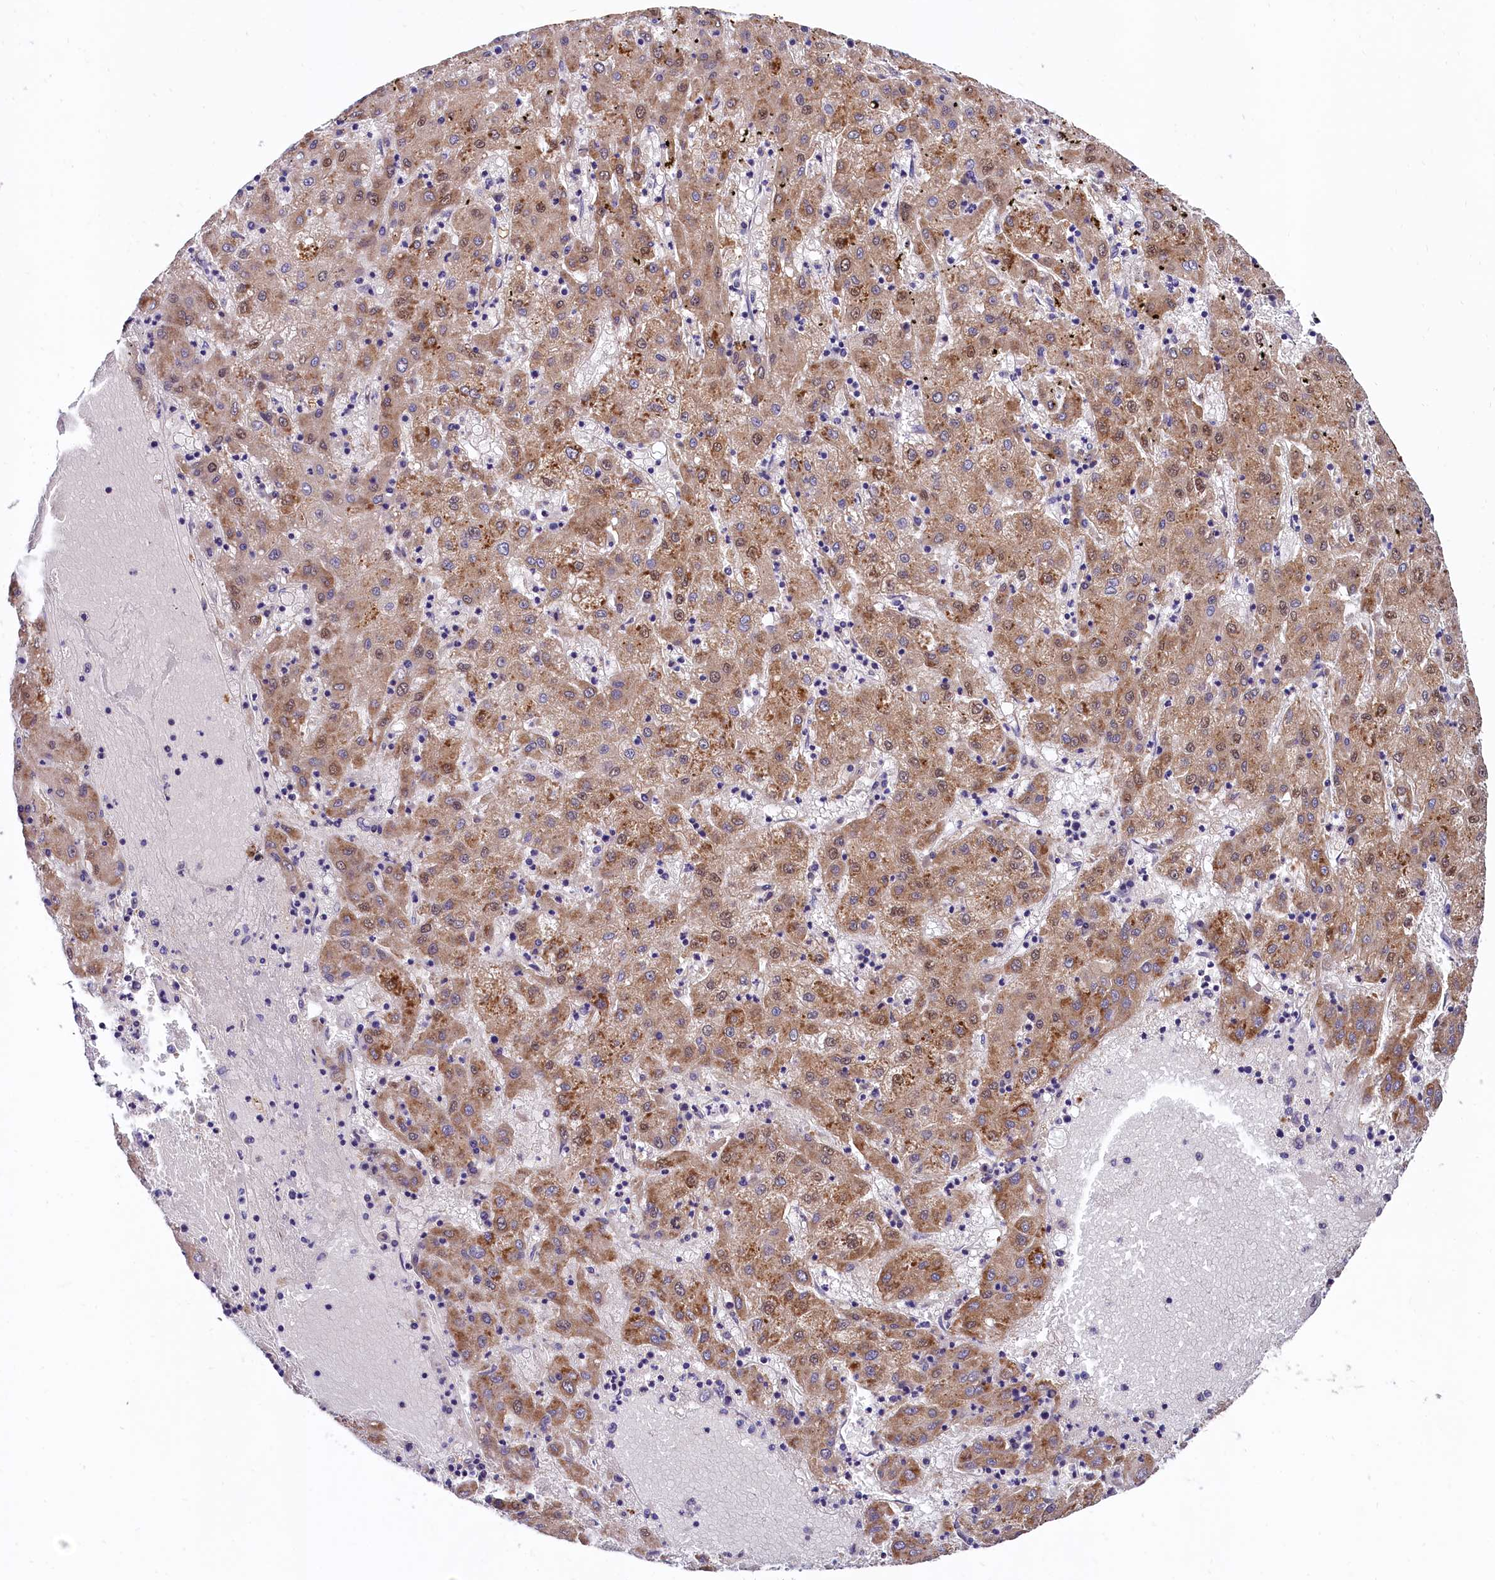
{"staining": {"intensity": "moderate", "quantity": ">75%", "location": "cytoplasmic/membranous"}, "tissue": "liver cancer", "cell_type": "Tumor cells", "image_type": "cancer", "snomed": [{"axis": "morphology", "description": "Carcinoma, Hepatocellular, NOS"}, {"axis": "topography", "description": "Liver"}], "caption": "Immunohistochemistry (IHC) image of human liver hepatocellular carcinoma stained for a protein (brown), which exhibits medium levels of moderate cytoplasmic/membranous positivity in about >75% of tumor cells.", "gene": "EPS8L2", "patient": {"sex": "male", "age": 72}}